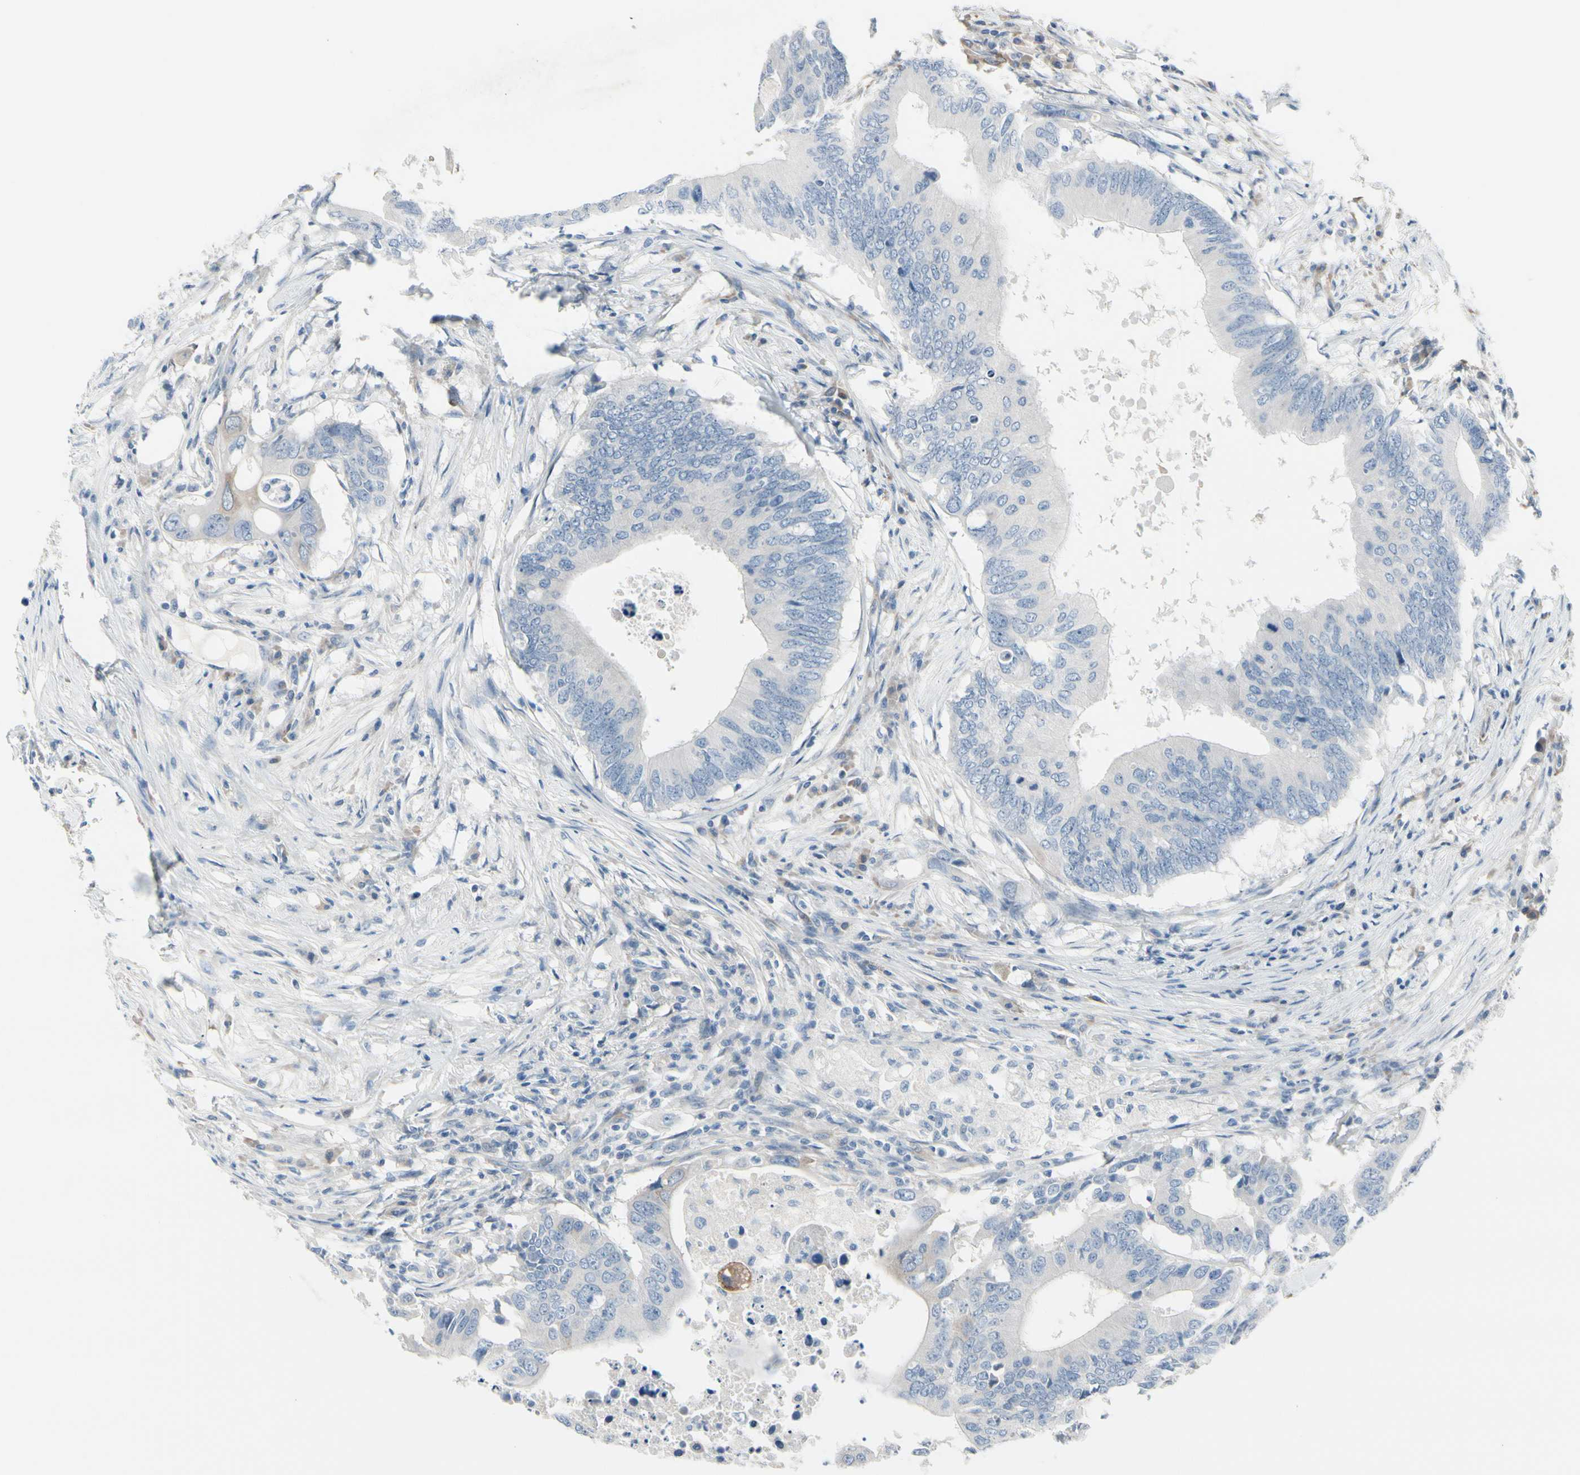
{"staining": {"intensity": "negative", "quantity": "none", "location": "none"}, "tissue": "colorectal cancer", "cell_type": "Tumor cells", "image_type": "cancer", "snomed": [{"axis": "morphology", "description": "Adenocarcinoma, NOS"}, {"axis": "topography", "description": "Colon"}], "caption": "Tumor cells are negative for protein expression in human adenocarcinoma (colorectal). (Brightfield microscopy of DAB immunohistochemistry (IHC) at high magnification).", "gene": "MAP2", "patient": {"sex": "male", "age": 71}}